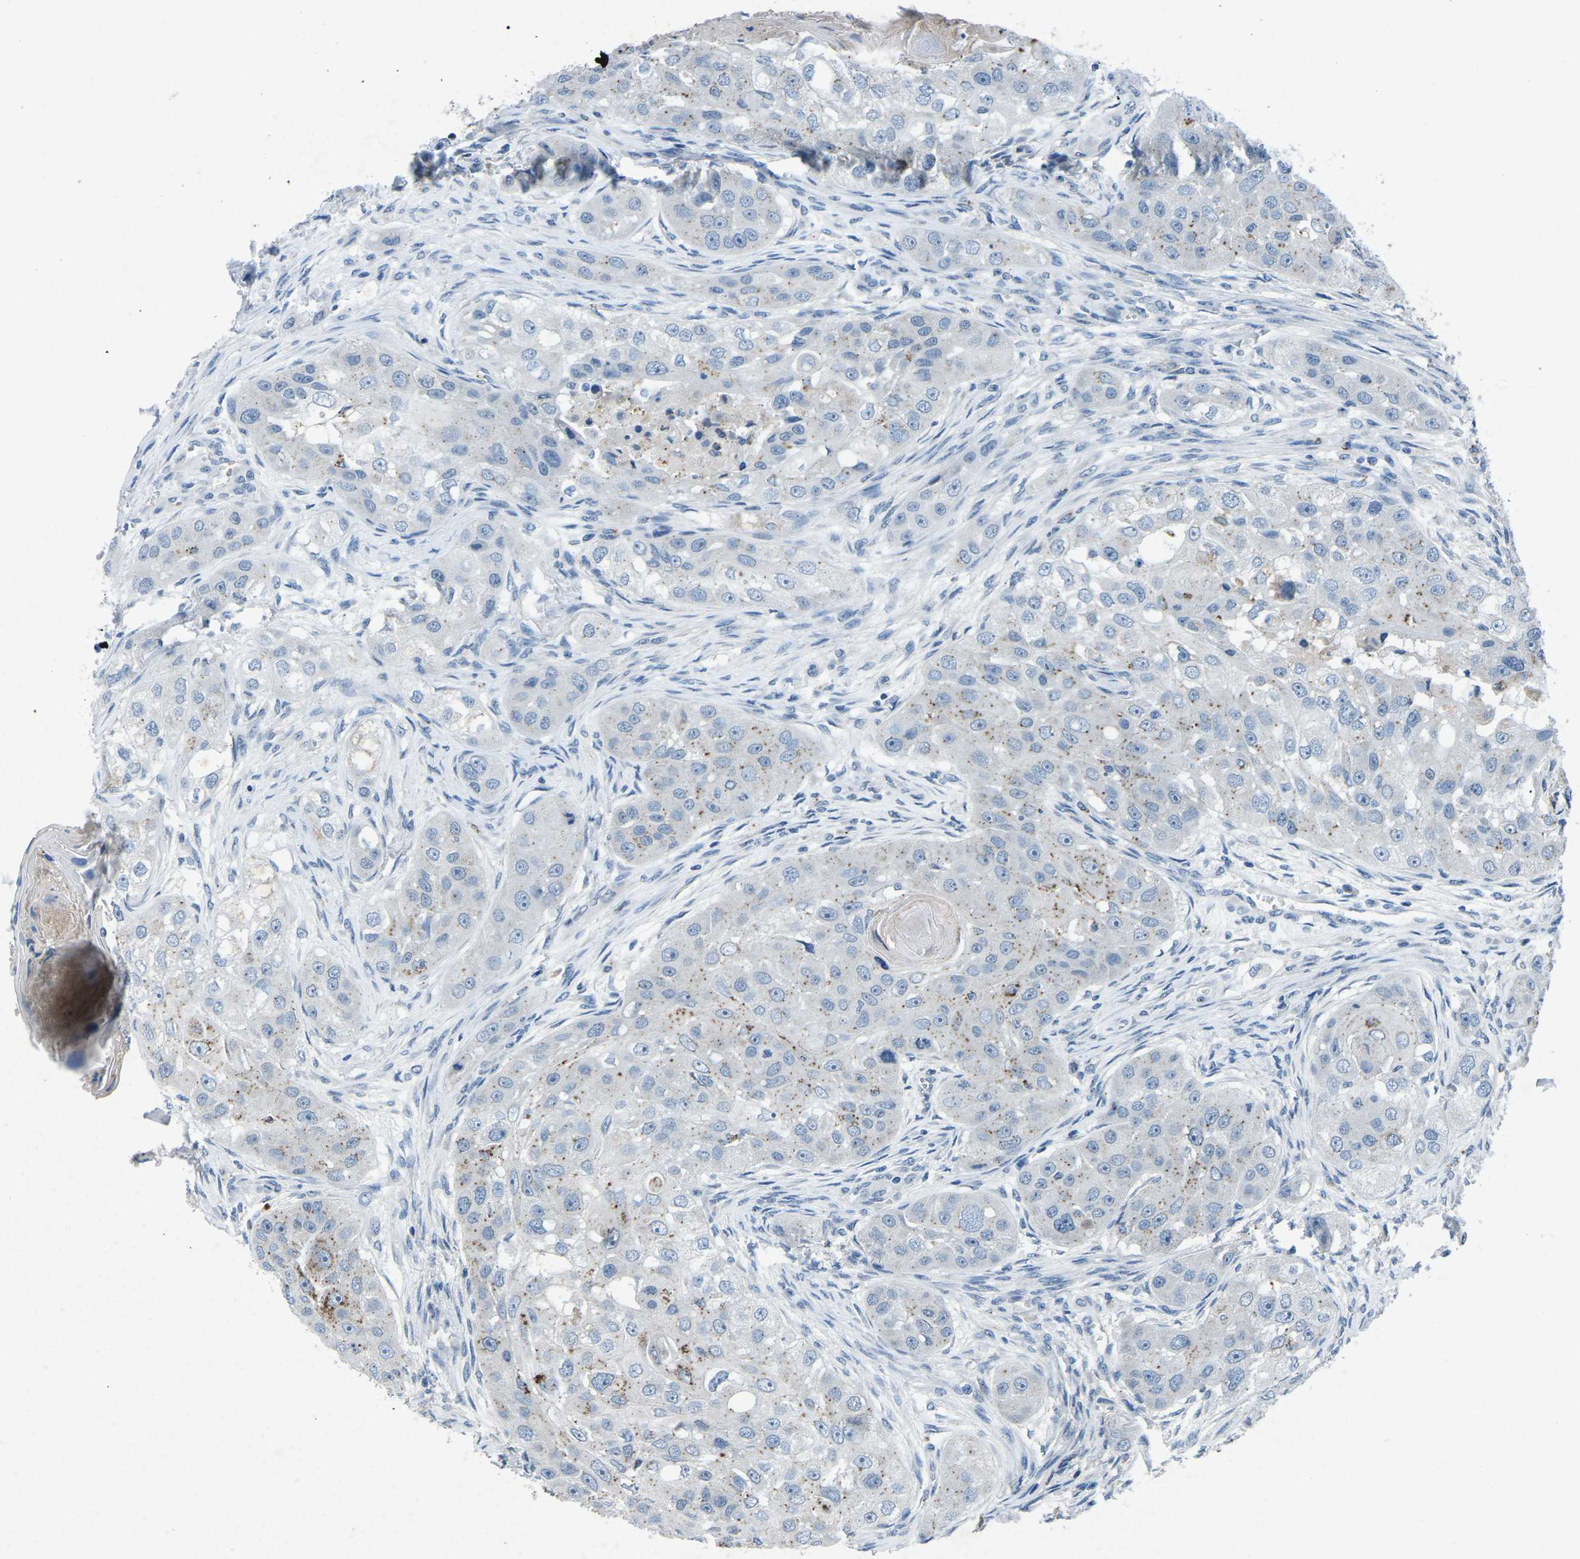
{"staining": {"intensity": "weak", "quantity": "<25%", "location": "cytoplasmic/membranous"}, "tissue": "head and neck cancer", "cell_type": "Tumor cells", "image_type": "cancer", "snomed": [{"axis": "morphology", "description": "Normal tissue, NOS"}, {"axis": "morphology", "description": "Squamous cell carcinoma, NOS"}, {"axis": "topography", "description": "Skeletal muscle"}, {"axis": "topography", "description": "Head-Neck"}], "caption": "There is no significant expression in tumor cells of head and neck cancer (squamous cell carcinoma).", "gene": "PLG", "patient": {"sex": "male", "age": 51}}